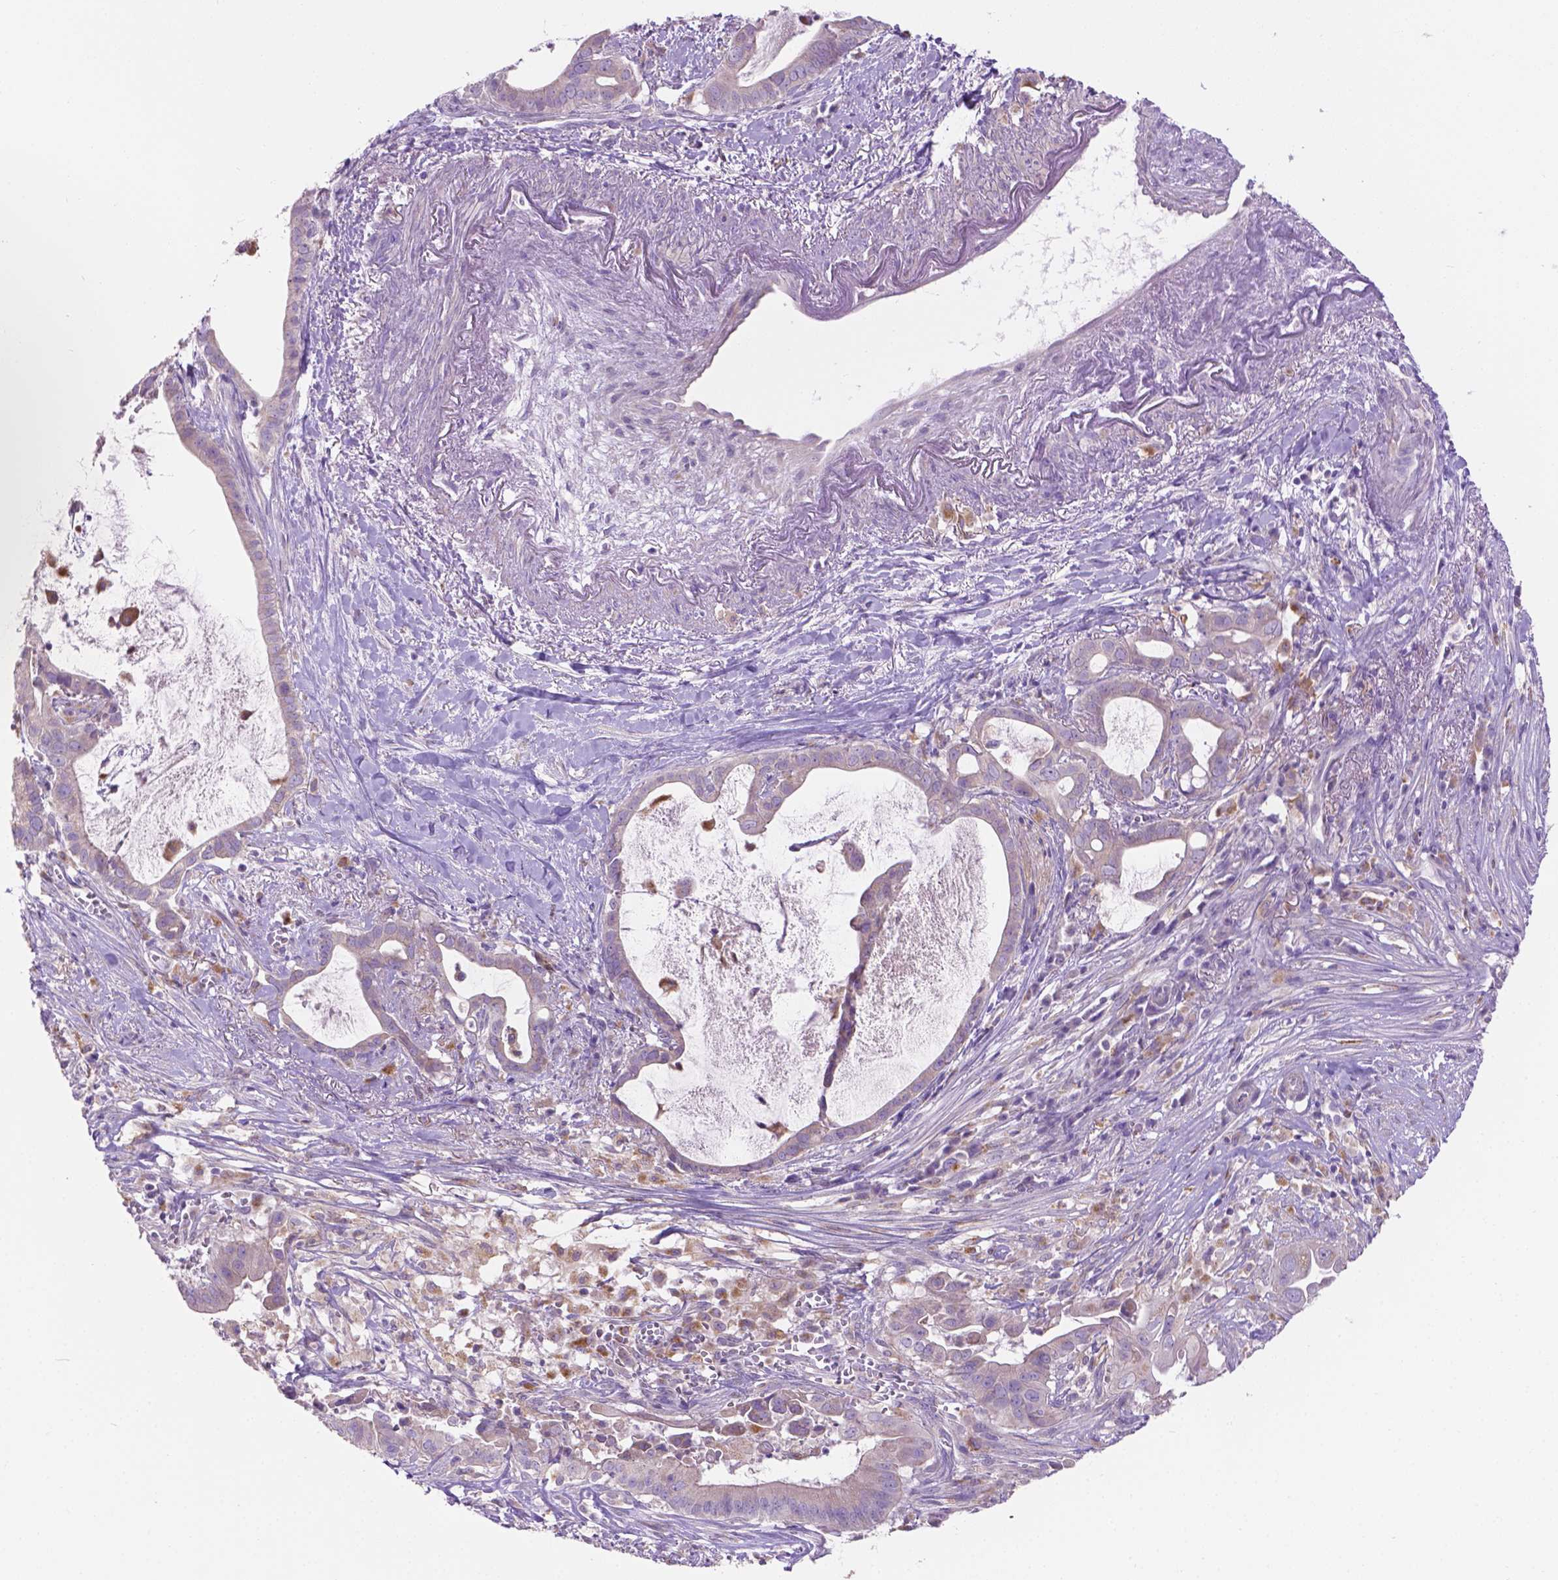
{"staining": {"intensity": "negative", "quantity": "none", "location": "none"}, "tissue": "pancreatic cancer", "cell_type": "Tumor cells", "image_type": "cancer", "snomed": [{"axis": "morphology", "description": "Adenocarcinoma, NOS"}, {"axis": "topography", "description": "Pancreas"}], "caption": "This histopathology image is of adenocarcinoma (pancreatic) stained with IHC to label a protein in brown with the nuclei are counter-stained blue. There is no positivity in tumor cells.", "gene": "CDH7", "patient": {"sex": "male", "age": 61}}